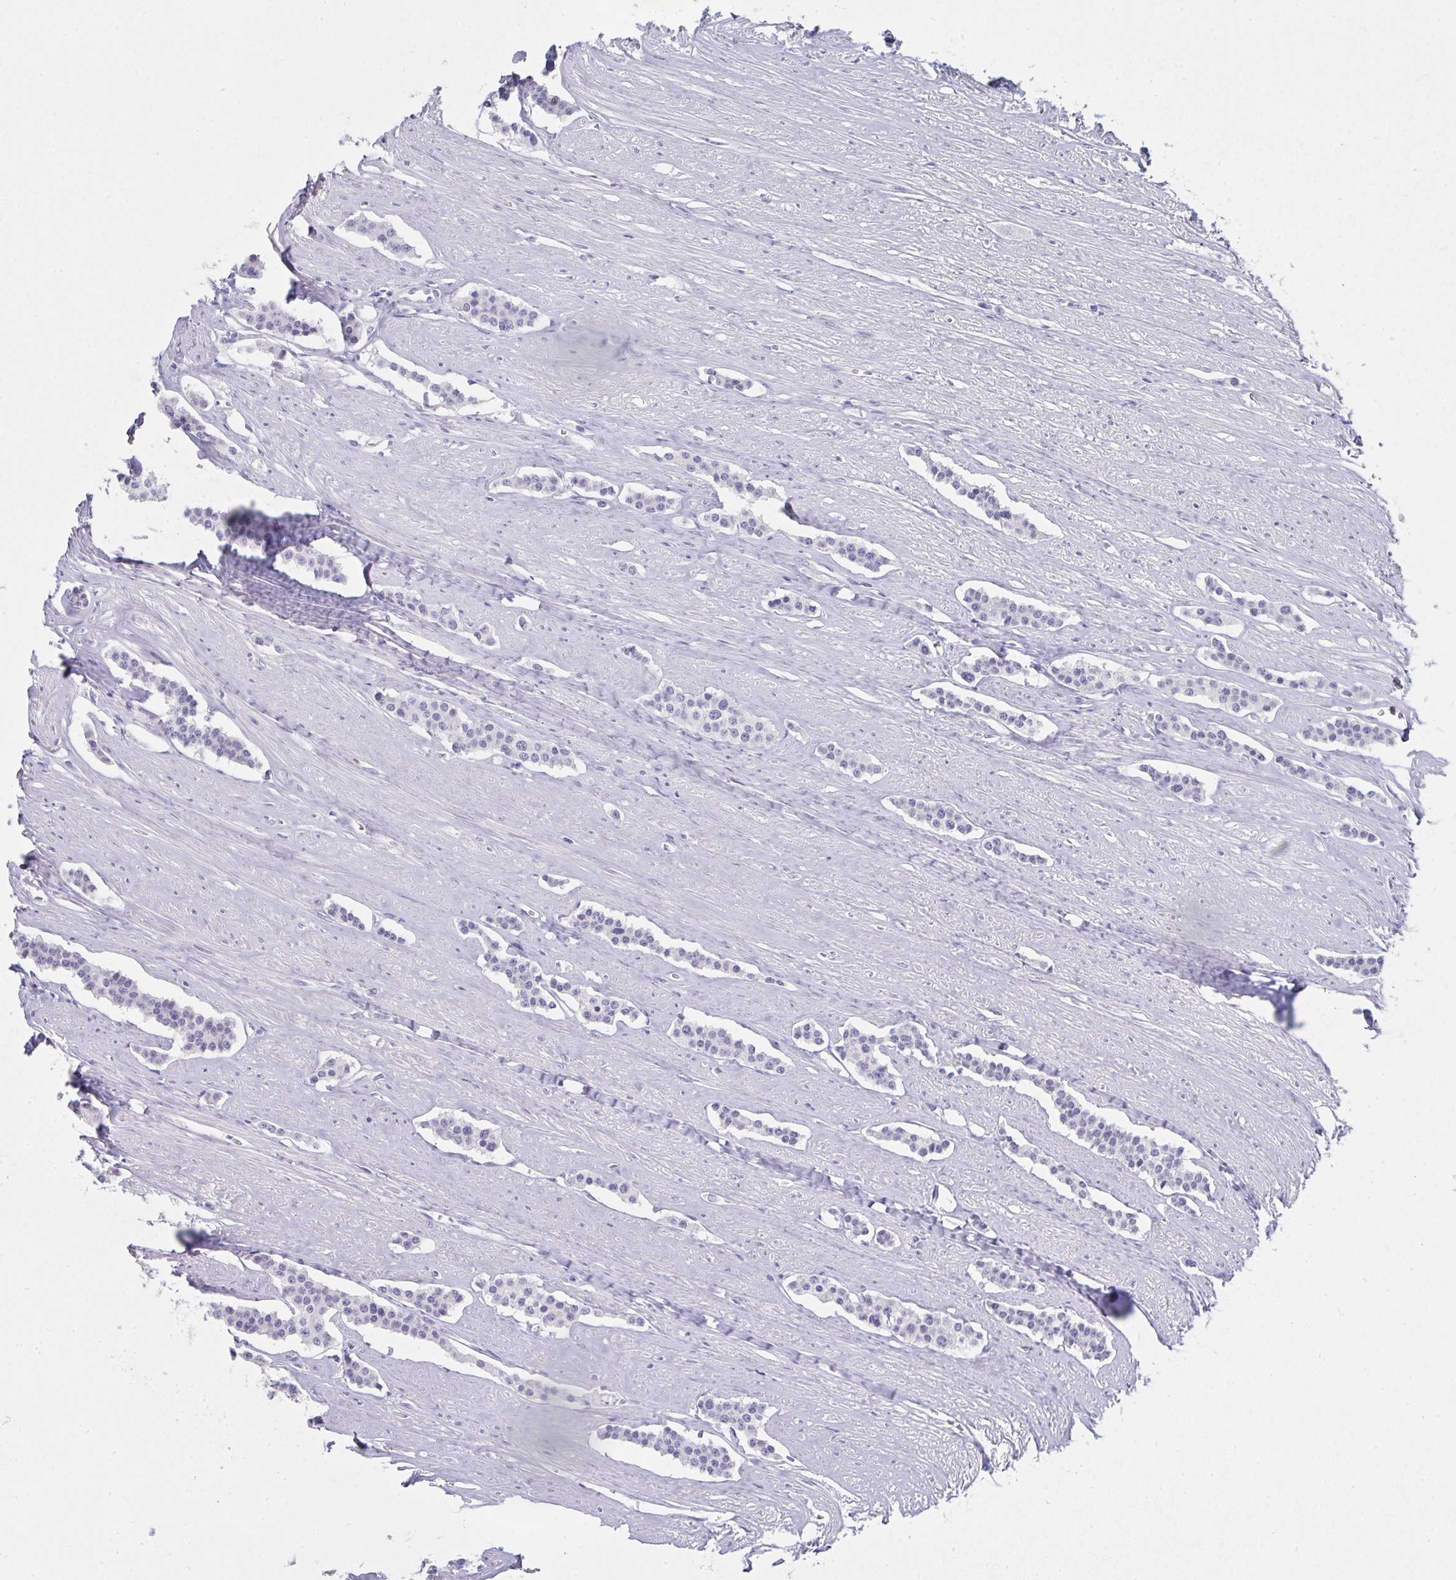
{"staining": {"intensity": "negative", "quantity": "none", "location": "none"}, "tissue": "carcinoid", "cell_type": "Tumor cells", "image_type": "cancer", "snomed": [{"axis": "morphology", "description": "Carcinoid, malignant, NOS"}, {"axis": "topography", "description": "Small intestine"}], "caption": "IHC histopathology image of neoplastic tissue: human malignant carcinoid stained with DAB (3,3'-diaminobenzidine) displays no significant protein positivity in tumor cells.", "gene": "CACNA1S", "patient": {"sex": "male", "age": 60}}